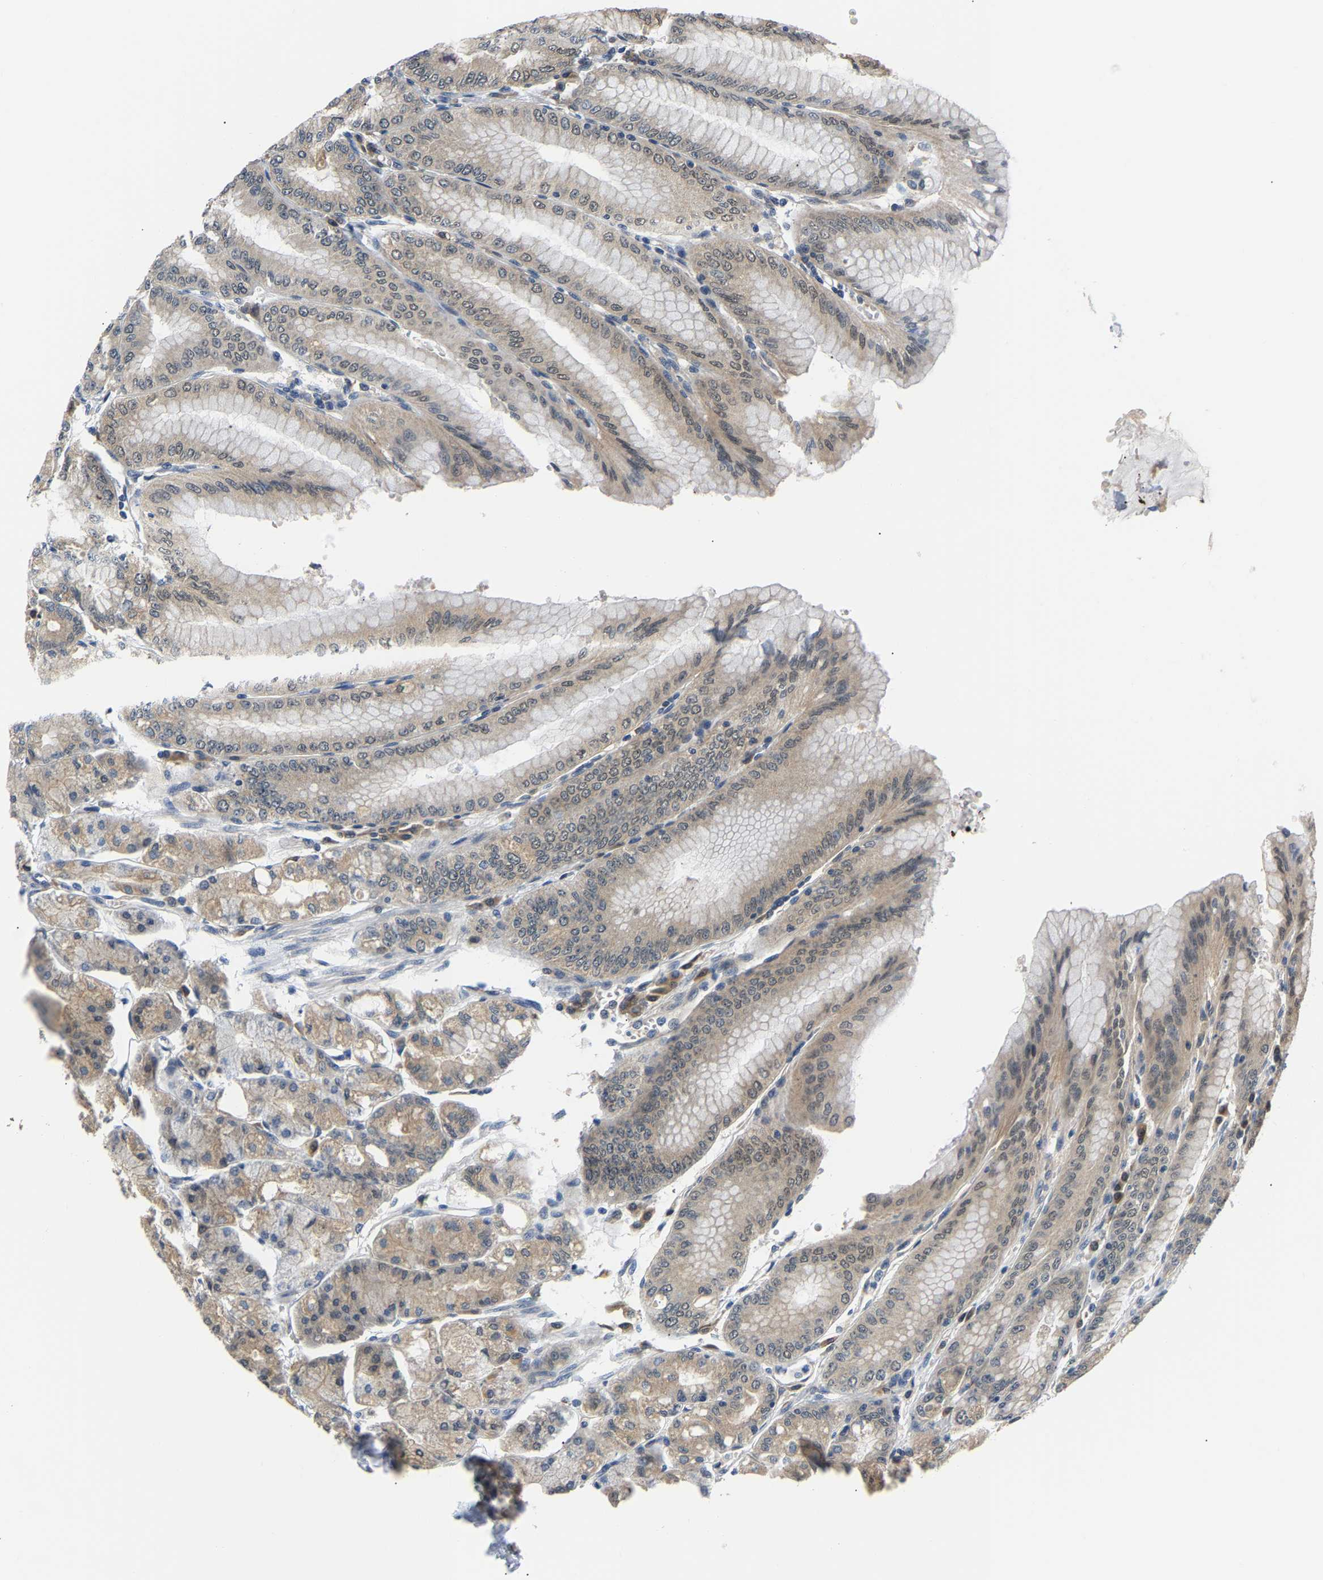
{"staining": {"intensity": "moderate", "quantity": ">75%", "location": "cytoplasmic/membranous"}, "tissue": "stomach", "cell_type": "Glandular cells", "image_type": "normal", "snomed": [{"axis": "morphology", "description": "Normal tissue, NOS"}, {"axis": "topography", "description": "Stomach, lower"}], "caption": "Stomach stained with a brown dye demonstrates moderate cytoplasmic/membranous positive expression in approximately >75% of glandular cells.", "gene": "ARHGEF12", "patient": {"sex": "male", "age": 71}}